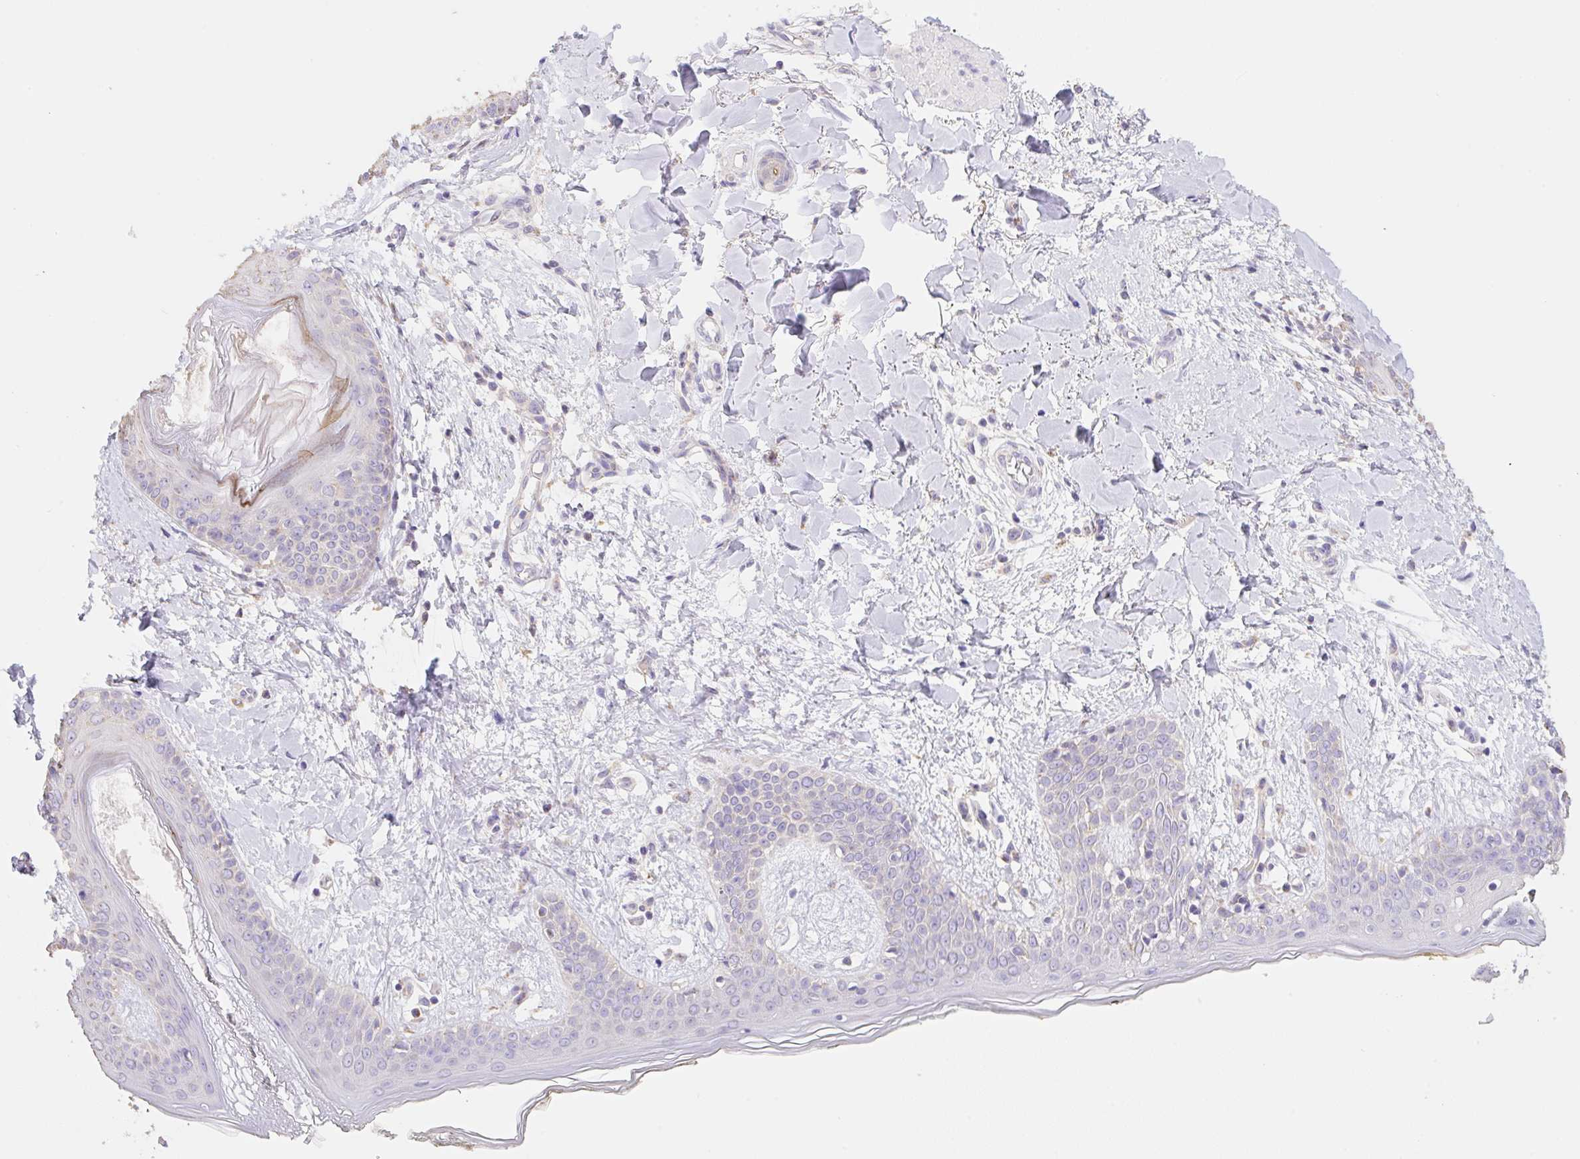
{"staining": {"intensity": "negative", "quantity": "none", "location": "none"}, "tissue": "skin", "cell_type": "Fibroblasts", "image_type": "normal", "snomed": [{"axis": "morphology", "description": "Normal tissue, NOS"}, {"axis": "topography", "description": "Skin"}], "caption": "DAB (3,3'-diaminobenzidine) immunohistochemical staining of unremarkable skin displays no significant expression in fibroblasts. (DAB immunohistochemistry visualized using brightfield microscopy, high magnification).", "gene": "COPZ2", "patient": {"sex": "female", "age": 34}}